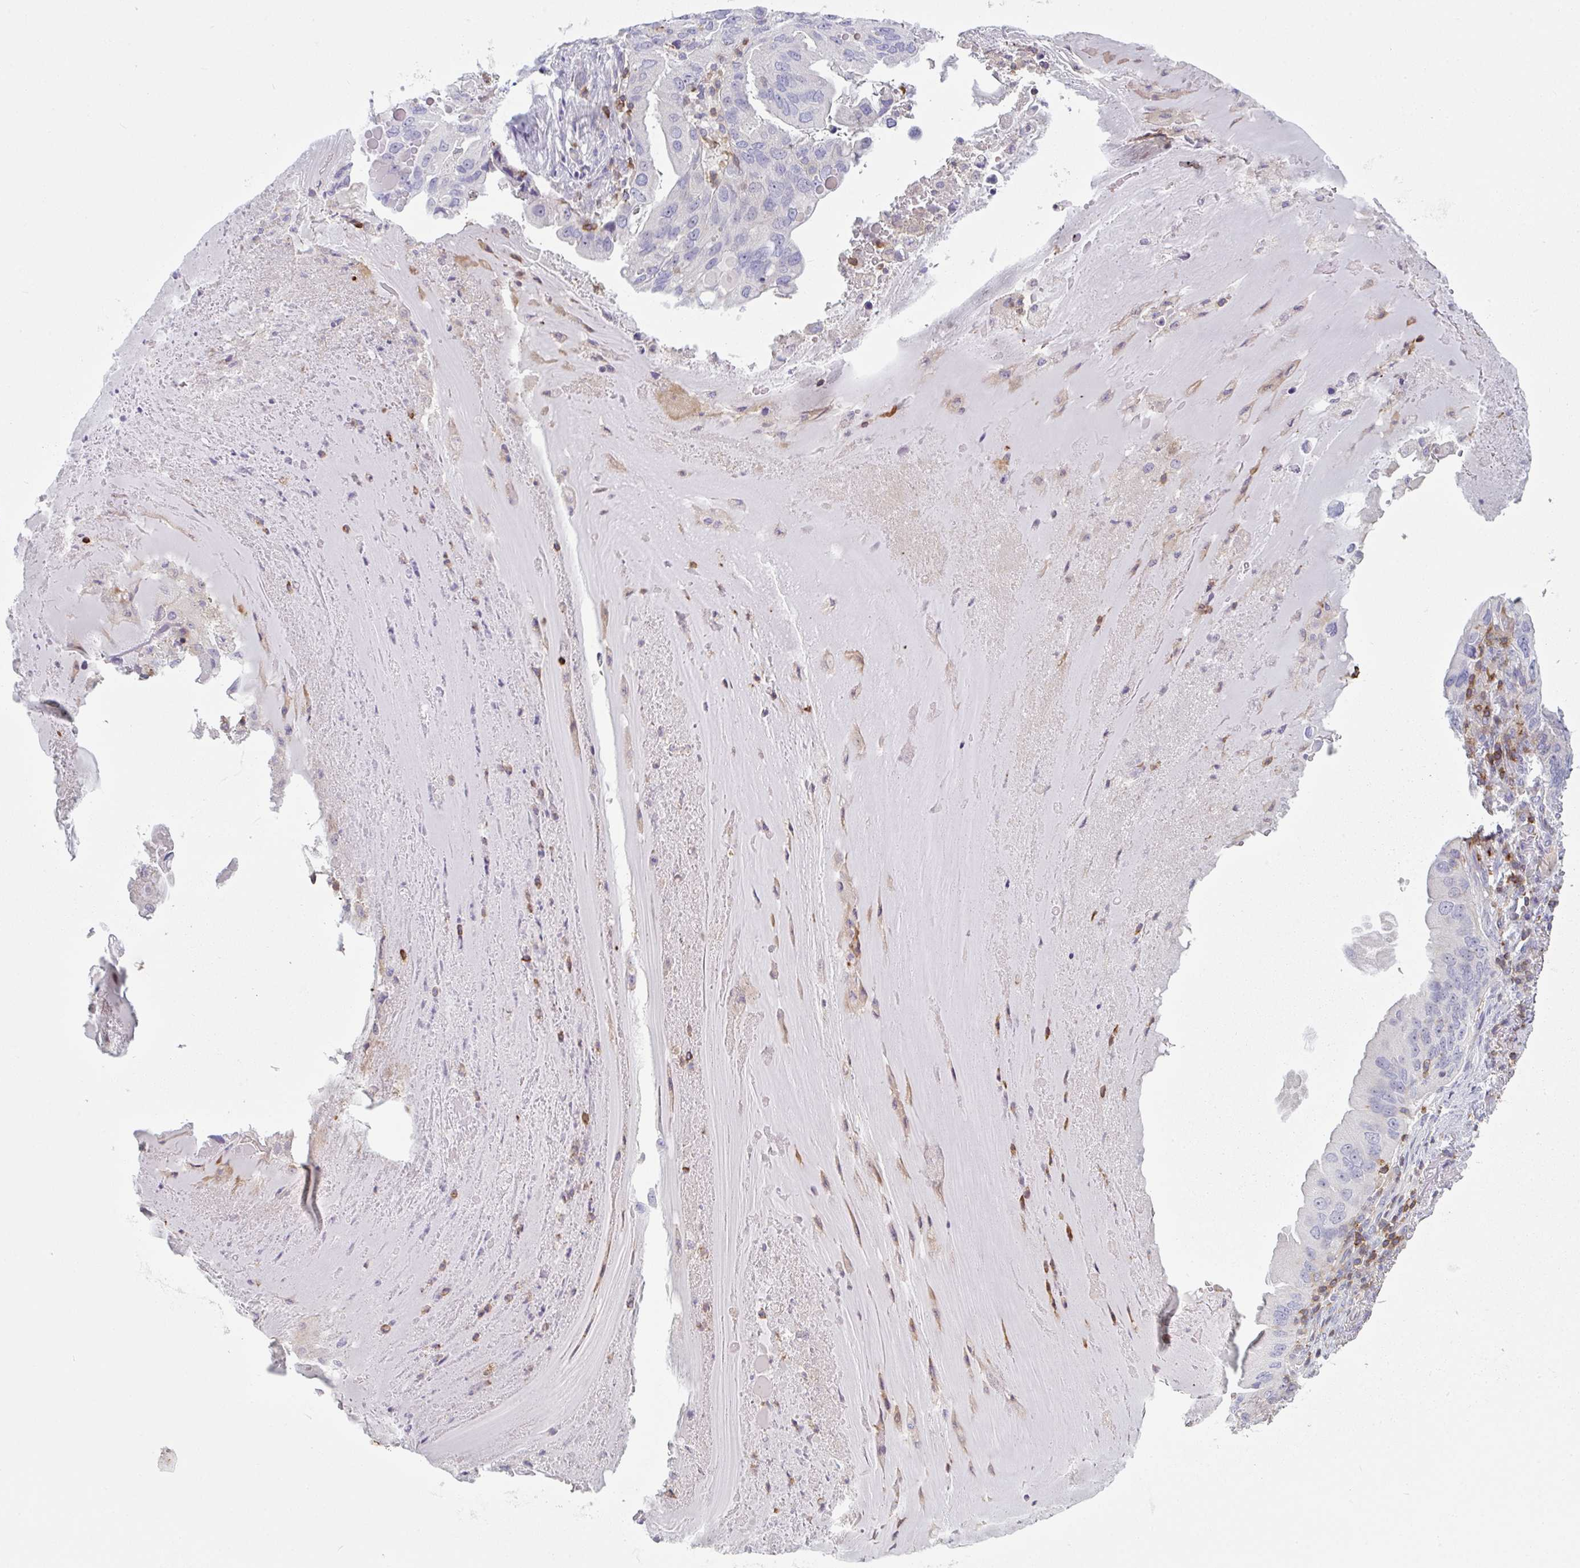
{"staining": {"intensity": "negative", "quantity": "none", "location": "none"}, "tissue": "lung cancer", "cell_type": "Tumor cells", "image_type": "cancer", "snomed": [{"axis": "morphology", "description": "Adenocarcinoma, NOS"}, {"axis": "topography", "description": "Lung"}], "caption": "Human lung cancer stained for a protein using immunohistochemistry shows no staining in tumor cells.", "gene": "CD80", "patient": {"sex": "female", "age": 69}}